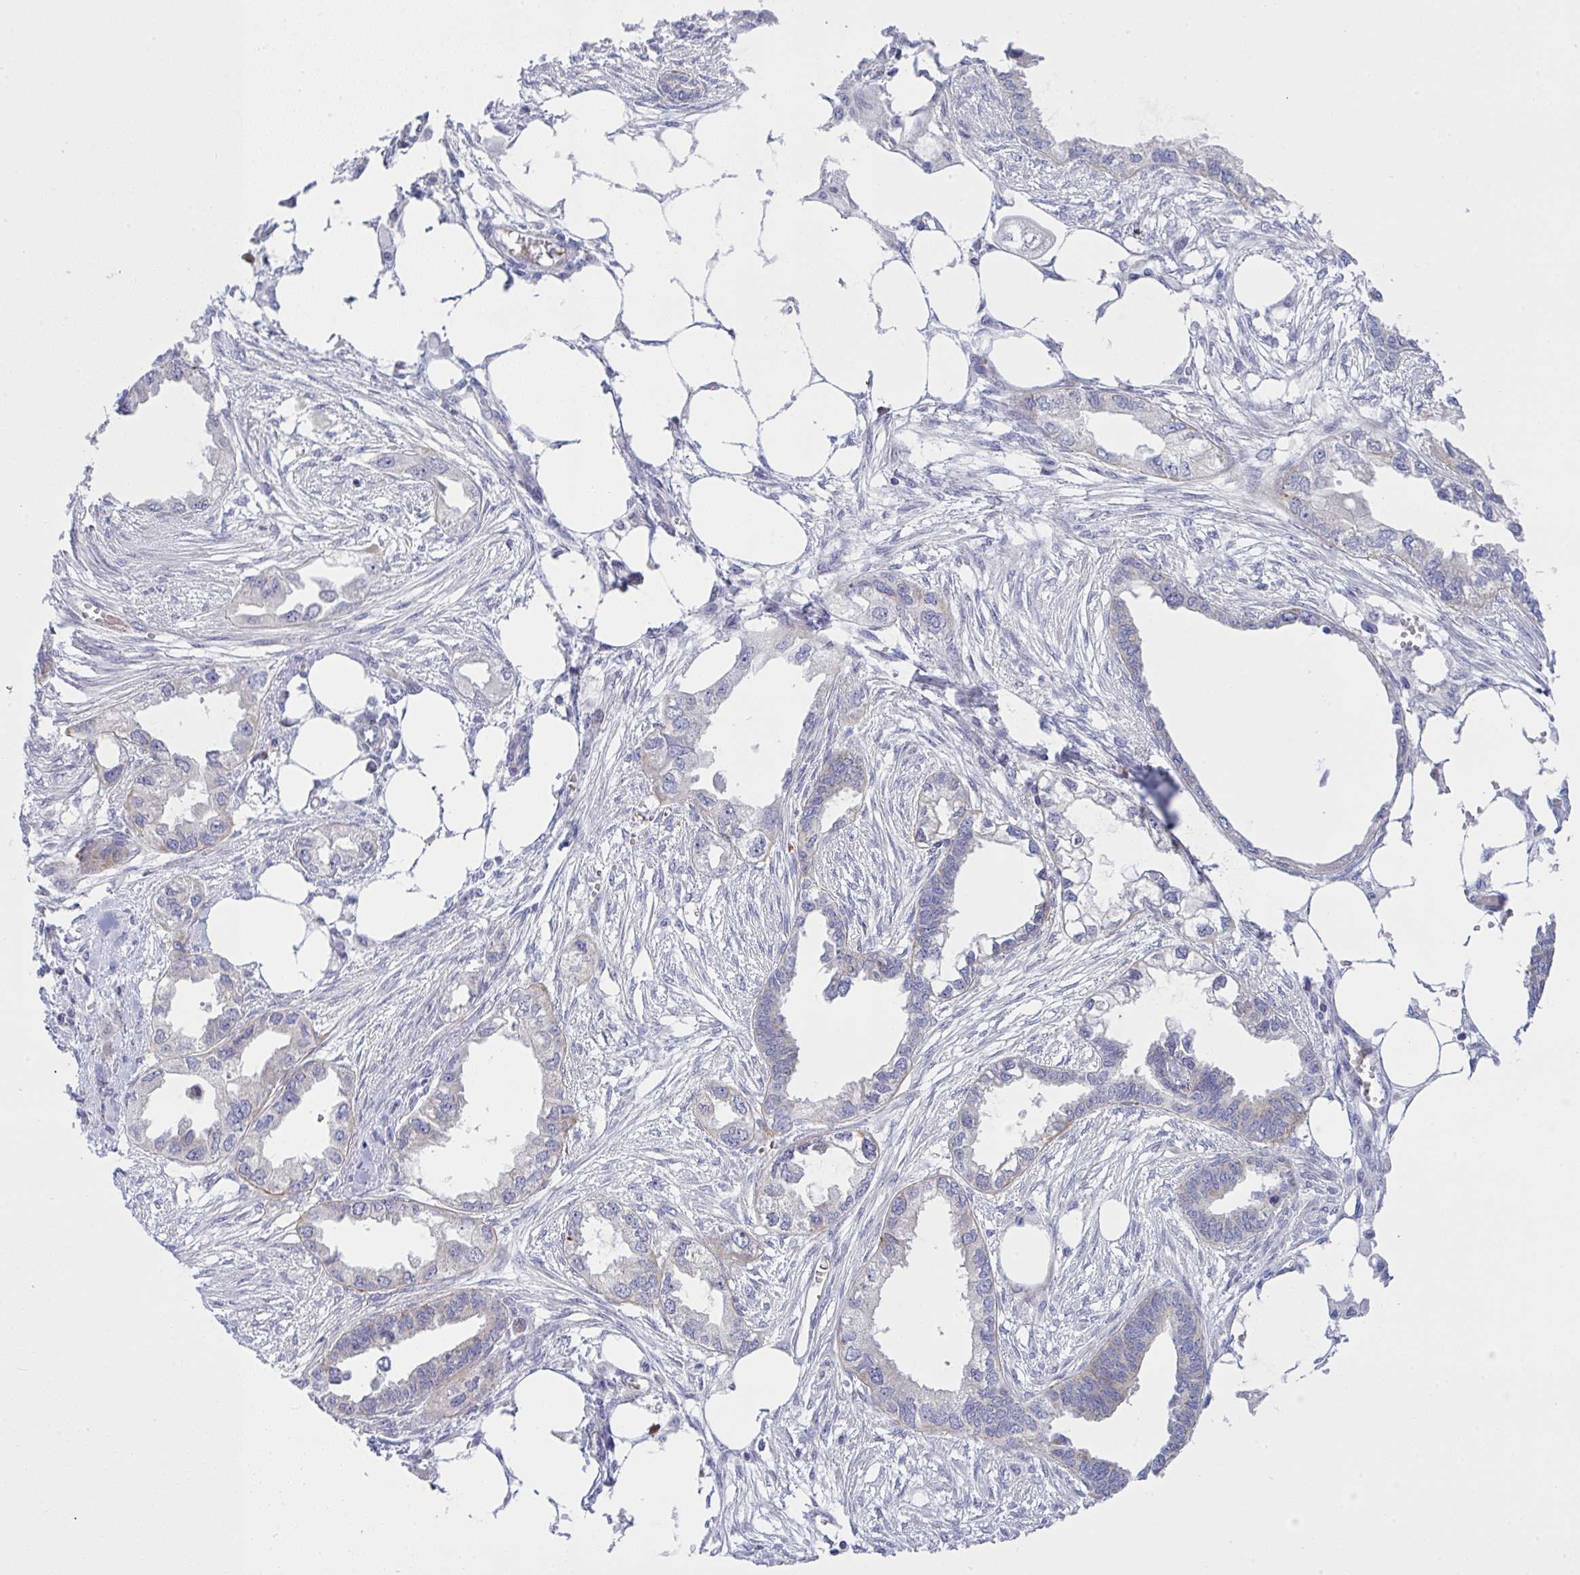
{"staining": {"intensity": "negative", "quantity": "none", "location": "none"}, "tissue": "endometrial cancer", "cell_type": "Tumor cells", "image_type": "cancer", "snomed": [{"axis": "morphology", "description": "Adenocarcinoma, NOS"}, {"axis": "morphology", "description": "Adenocarcinoma, metastatic, NOS"}, {"axis": "topography", "description": "Adipose tissue"}, {"axis": "topography", "description": "Endometrium"}], "caption": "DAB (3,3'-diaminobenzidine) immunohistochemical staining of endometrial cancer reveals no significant staining in tumor cells.", "gene": "NTN1", "patient": {"sex": "female", "age": 67}}